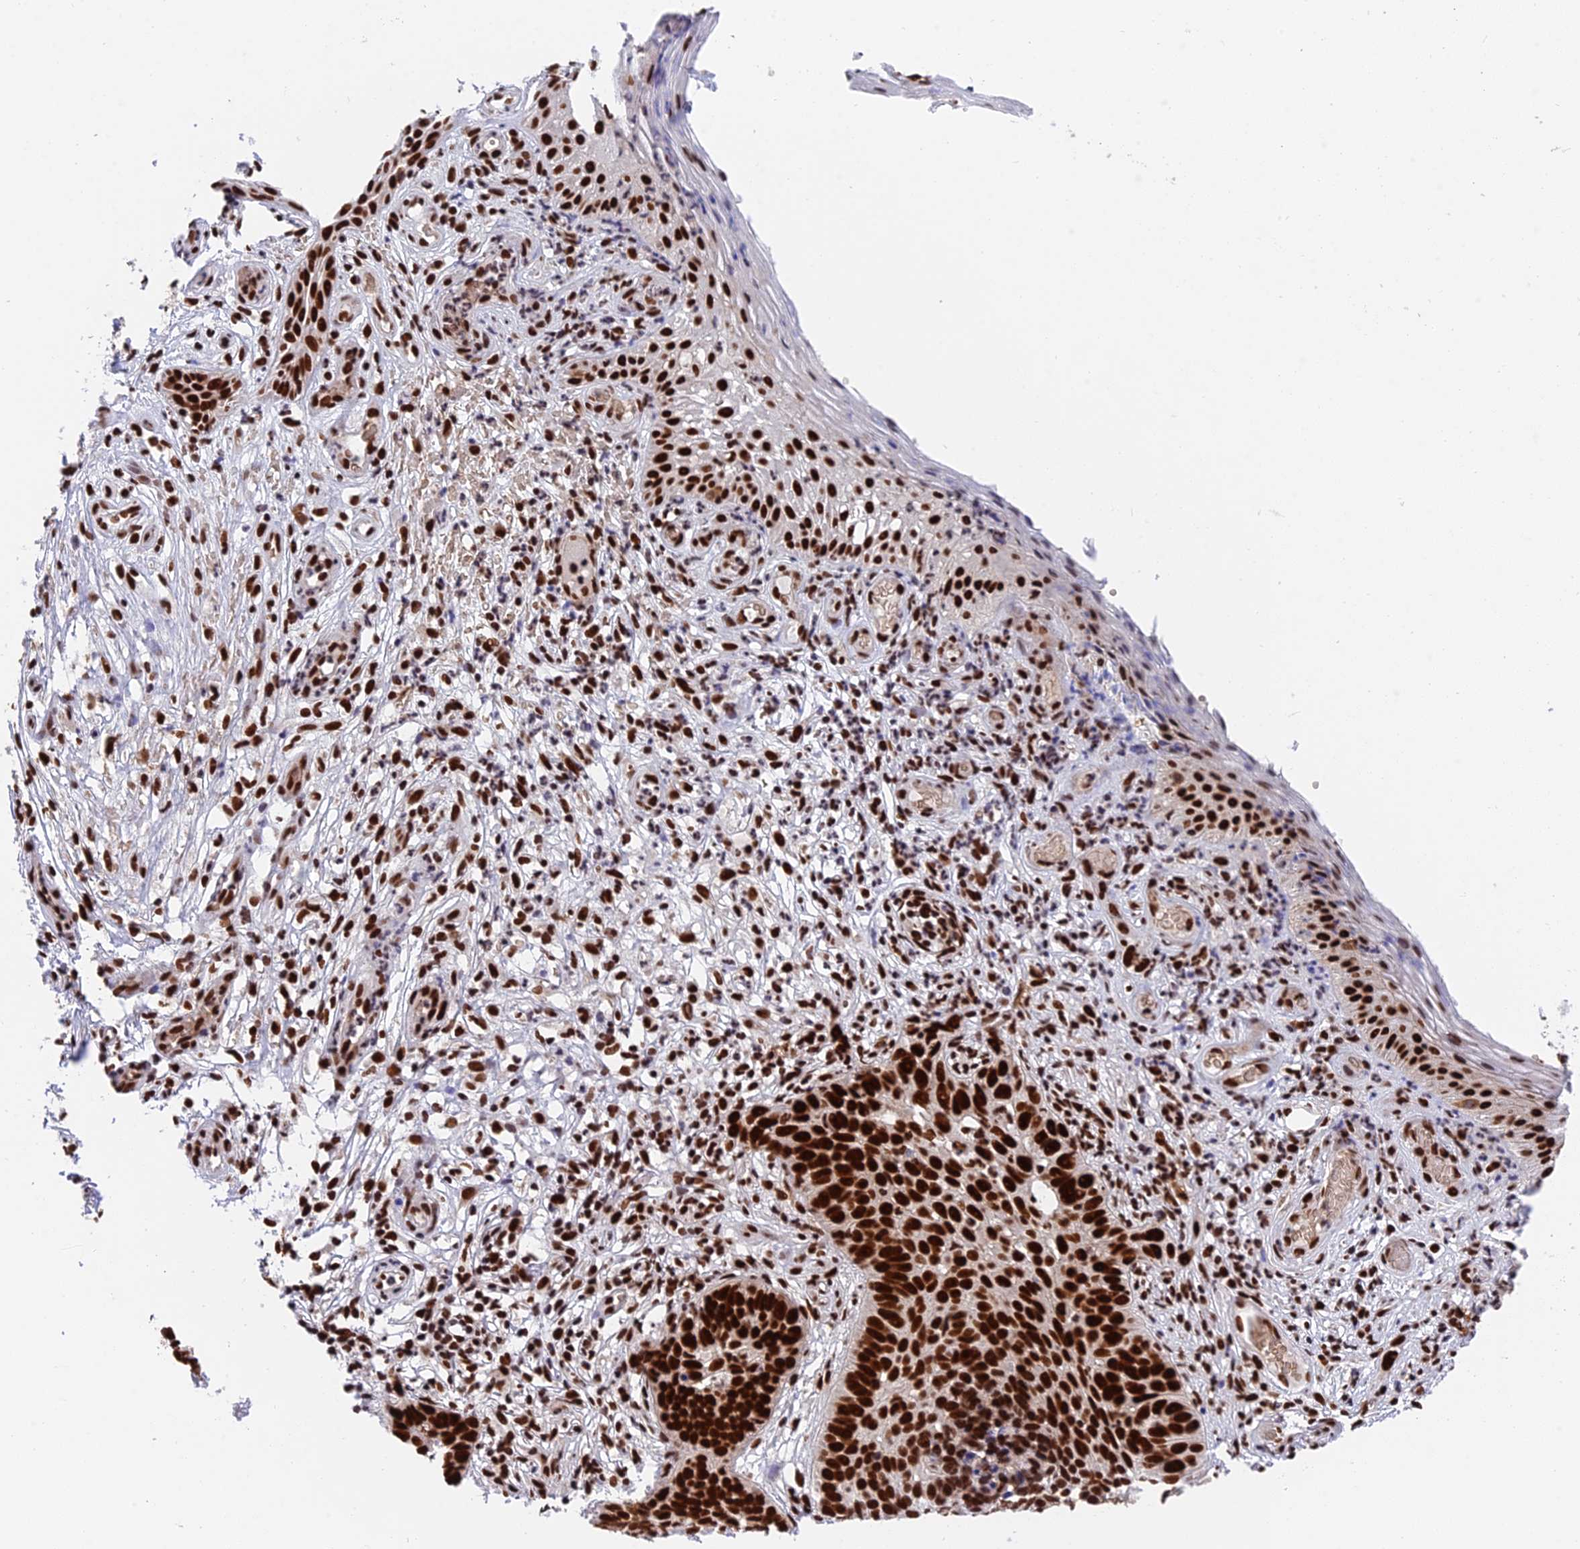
{"staining": {"intensity": "strong", "quantity": ">75%", "location": "nuclear"}, "tissue": "skin cancer", "cell_type": "Tumor cells", "image_type": "cancer", "snomed": [{"axis": "morphology", "description": "Basal cell carcinoma"}, {"axis": "topography", "description": "Skin"}], "caption": "Protein staining displays strong nuclear positivity in approximately >75% of tumor cells in skin cancer (basal cell carcinoma).", "gene": "EEF1AKMT3", "patient": {"sex": "male", "age": 89}}